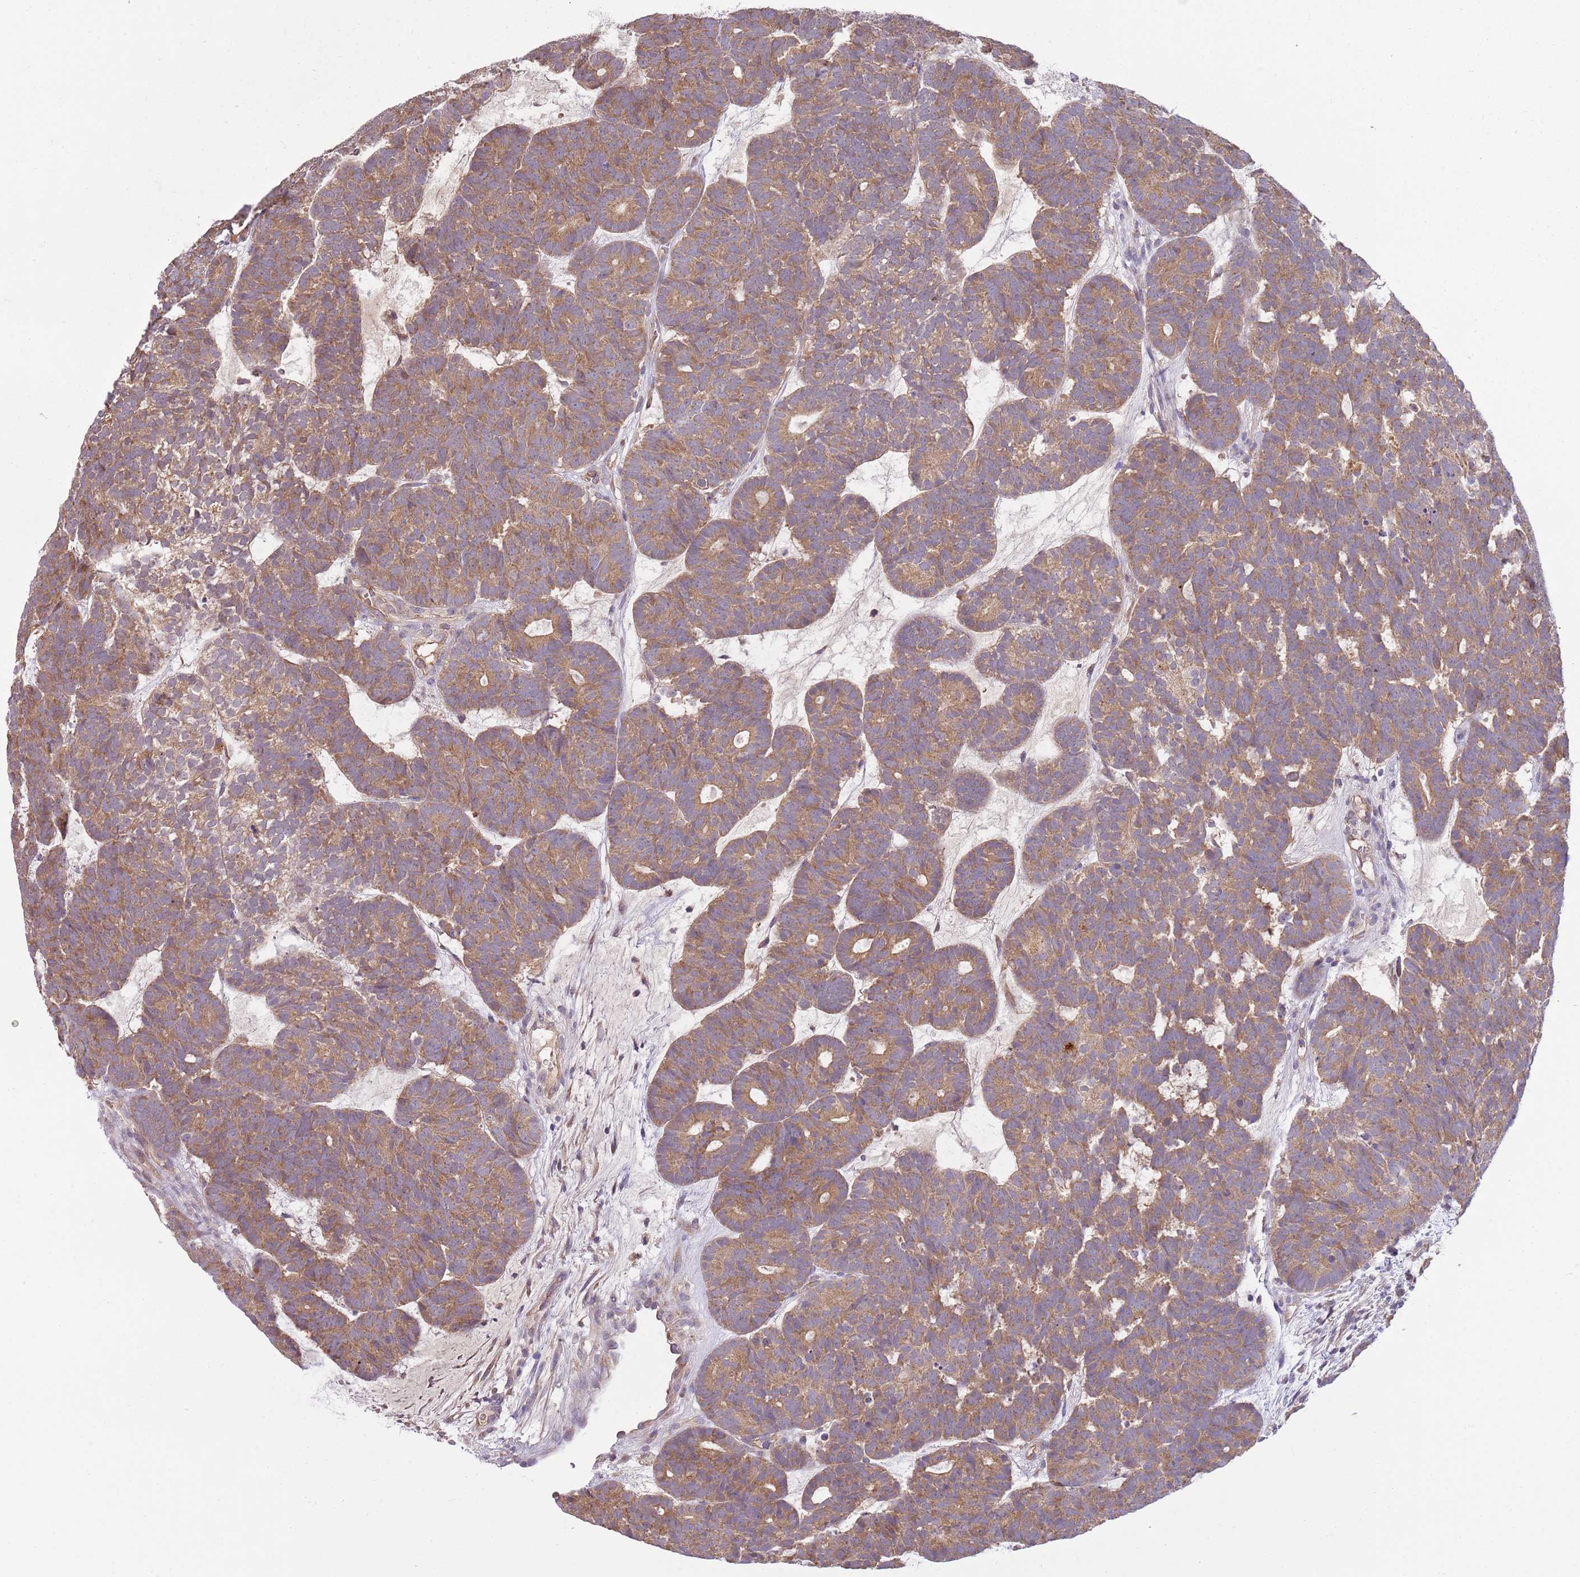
{"staining": {"intensity": "moderate", "quantity": ">75%", "location": "cytoplasmic/membranous"}, "tissue": "head and neck cancer", "cell_type": "Tumor cells", "image_type": "cancer", "snomed": [{"axis": "morphology", "description": "Adenocarcinoma, NOS"}, {"axis": "topography", "description": "Head-Neck"}], "caption": "Protein staining of head and neck cancer (adenocarcinoma) tissue reveals moderate cytoplasmic/membranous positivity in about >75% of tumor cells.", "gene": "SKOR2", "patient": {"sex": "female", "age": 81}}